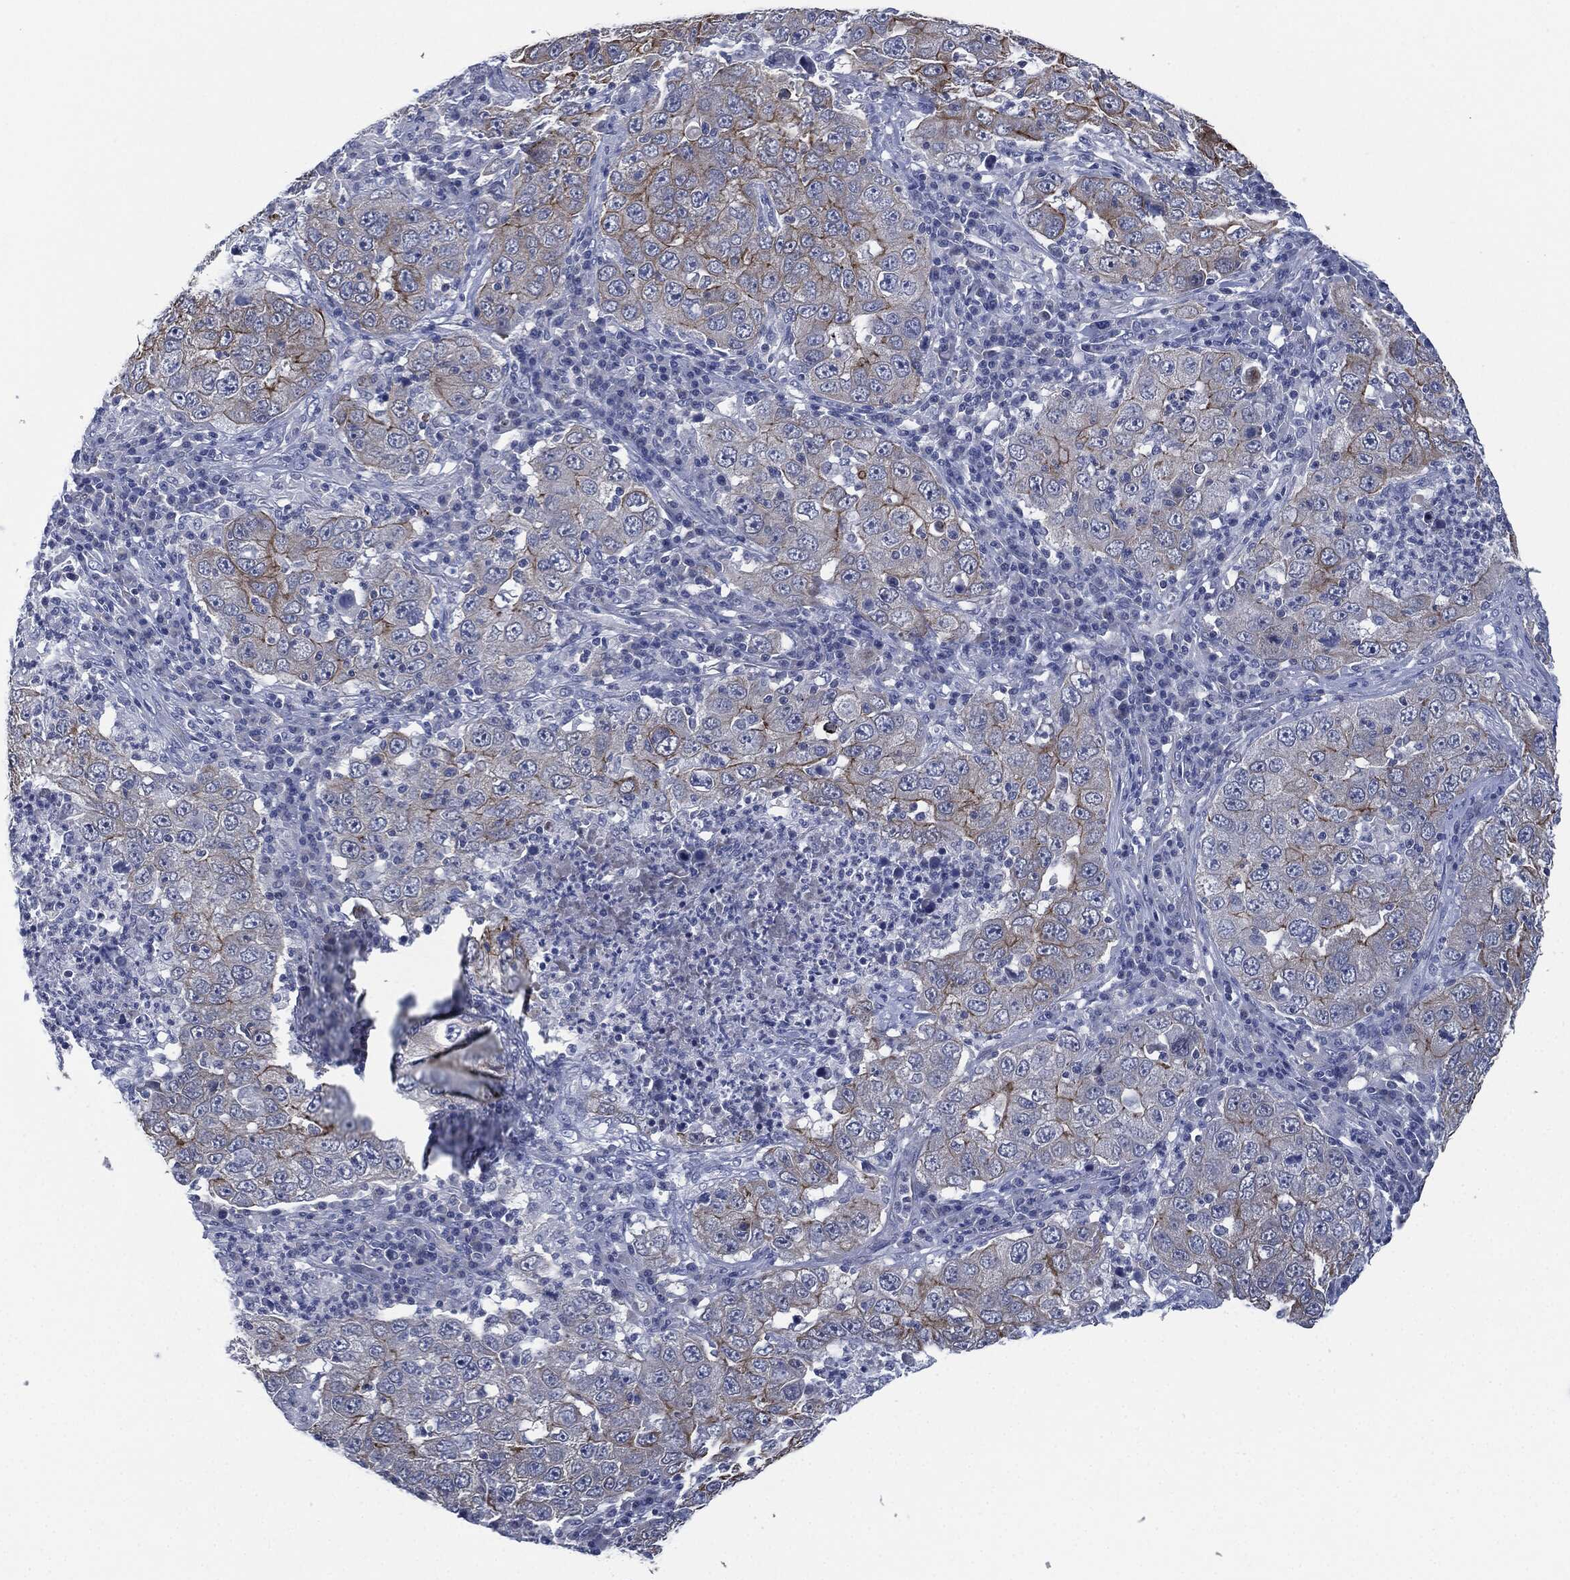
{"staining": {"intensity": "moderate", "quantity": "<25%", "location": "cytoplasmic/membranous"}, "tissue": "lung cancer", "cell_type": "Tumor cells", "image_type": "cancer", "snomed": [{"axis": "morphology", "description": "Adenocarcinoma, NOS"}, {"axis": "topography", "description": "Lung"}], "caption": "Immunohistochemistry of adenocarcinoma (lung) reveals low levels of moderate cytoplasmic/membranous staining in approximately <25% of tumor cells. (Stains: DAB (3,3'-diaminobenzidine) in brown, nuclei in blue, Microscopy: brightfield microscopy at high magnification).", "gene": "SHROOM2", "patient": {"sex": "male", "age": 73}}